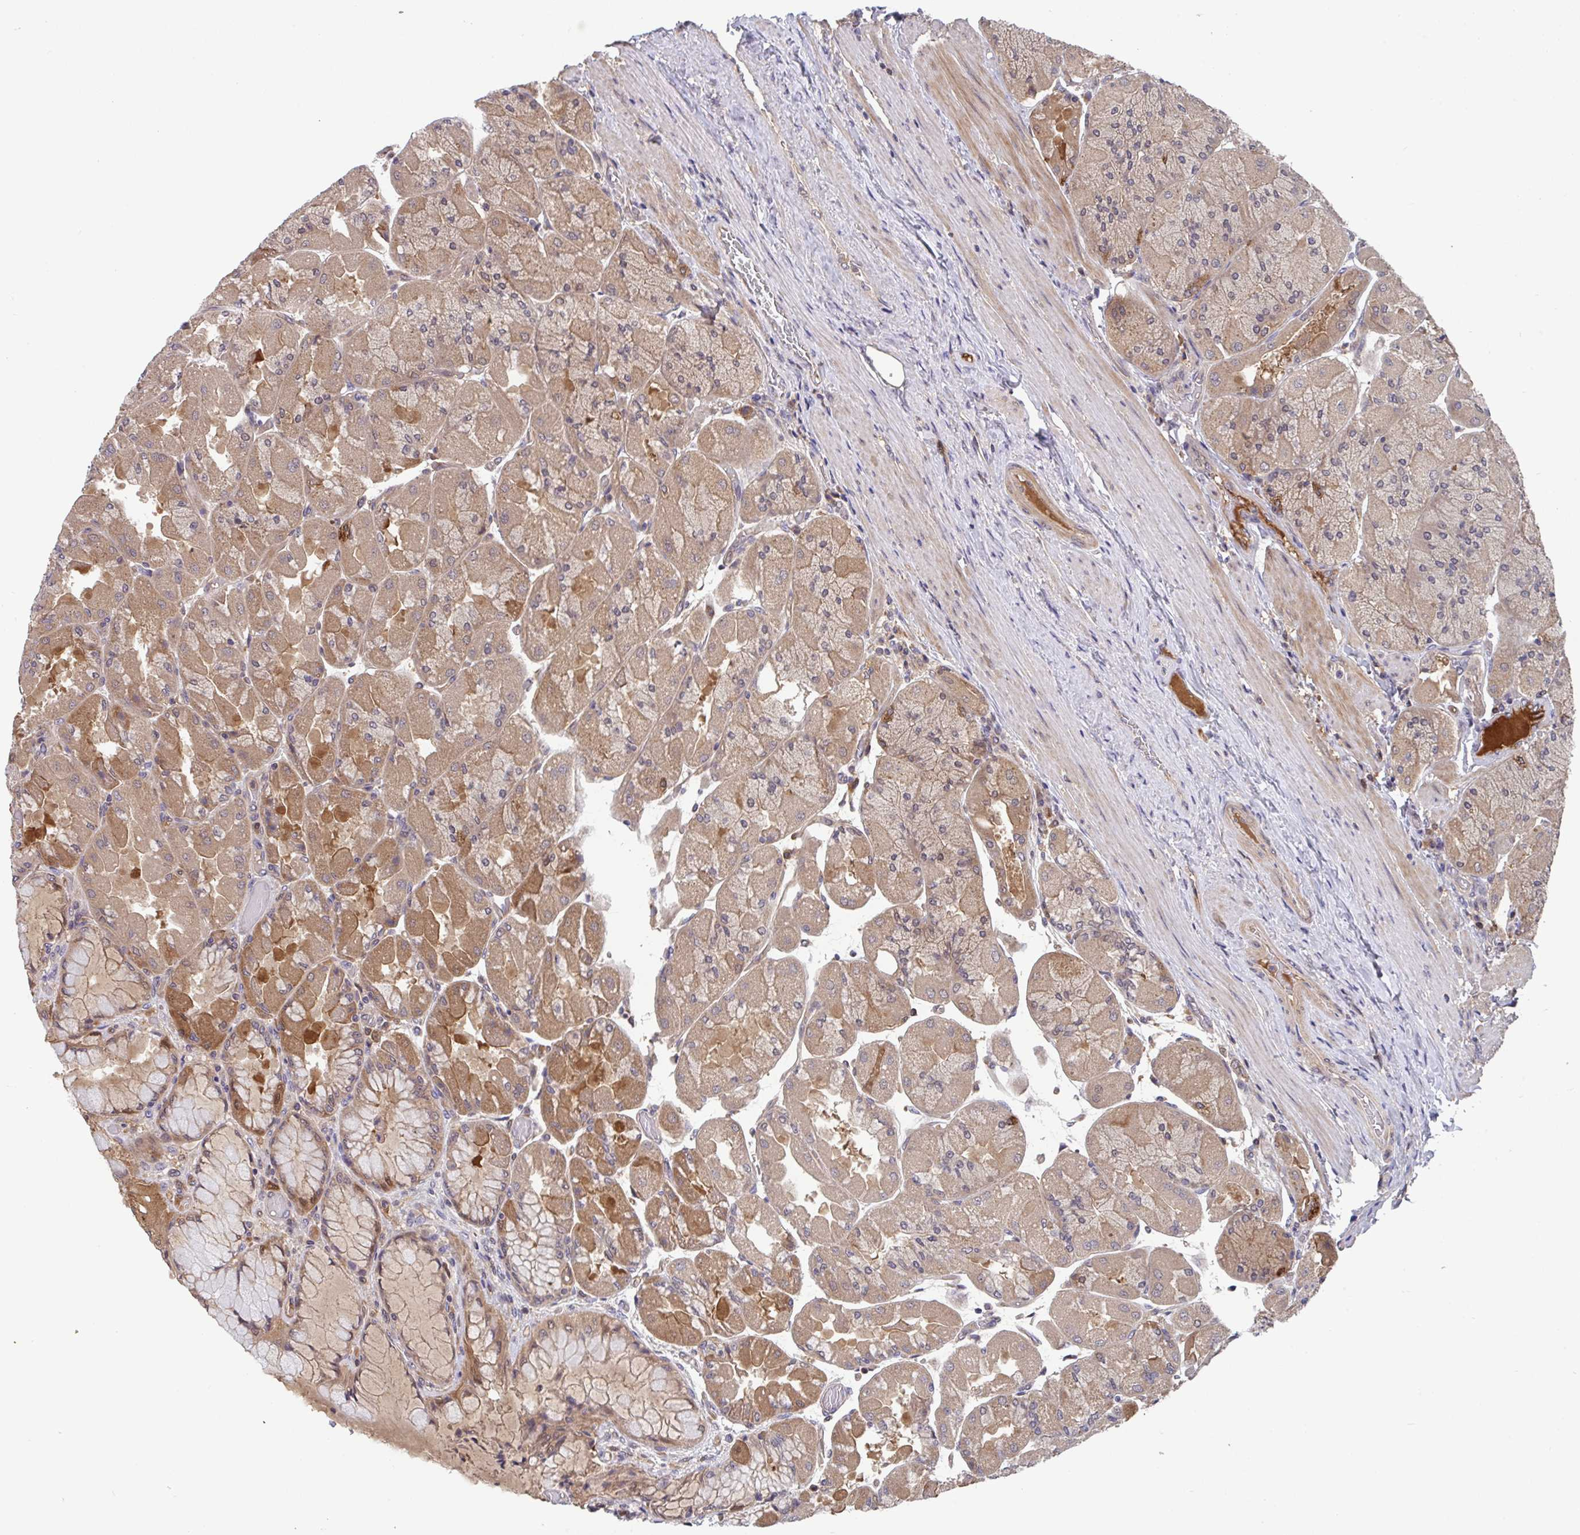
{"staining": {"intensity": "moderate", "quantity": "25%-75%", "location": "cytoplasmic/membranous,nuclear"}, "tissue": "stomach", "cell_type": "Glandular cells", "image_type": "normal", "snomed": [{"axis": "morphology", "description": "Normal tissue, NOS"}, {"axis": "topography", "description": "Stomach"}], "caption": "Protein staining of normal stomach demonstrates moderate cytoplasmic/membranous,nuclear expression in about 25%-75% of glandular cells. Nuclei are stained in blue.", "gene": "TIGAR", "patient": {"sex": "female", "age": 61}}